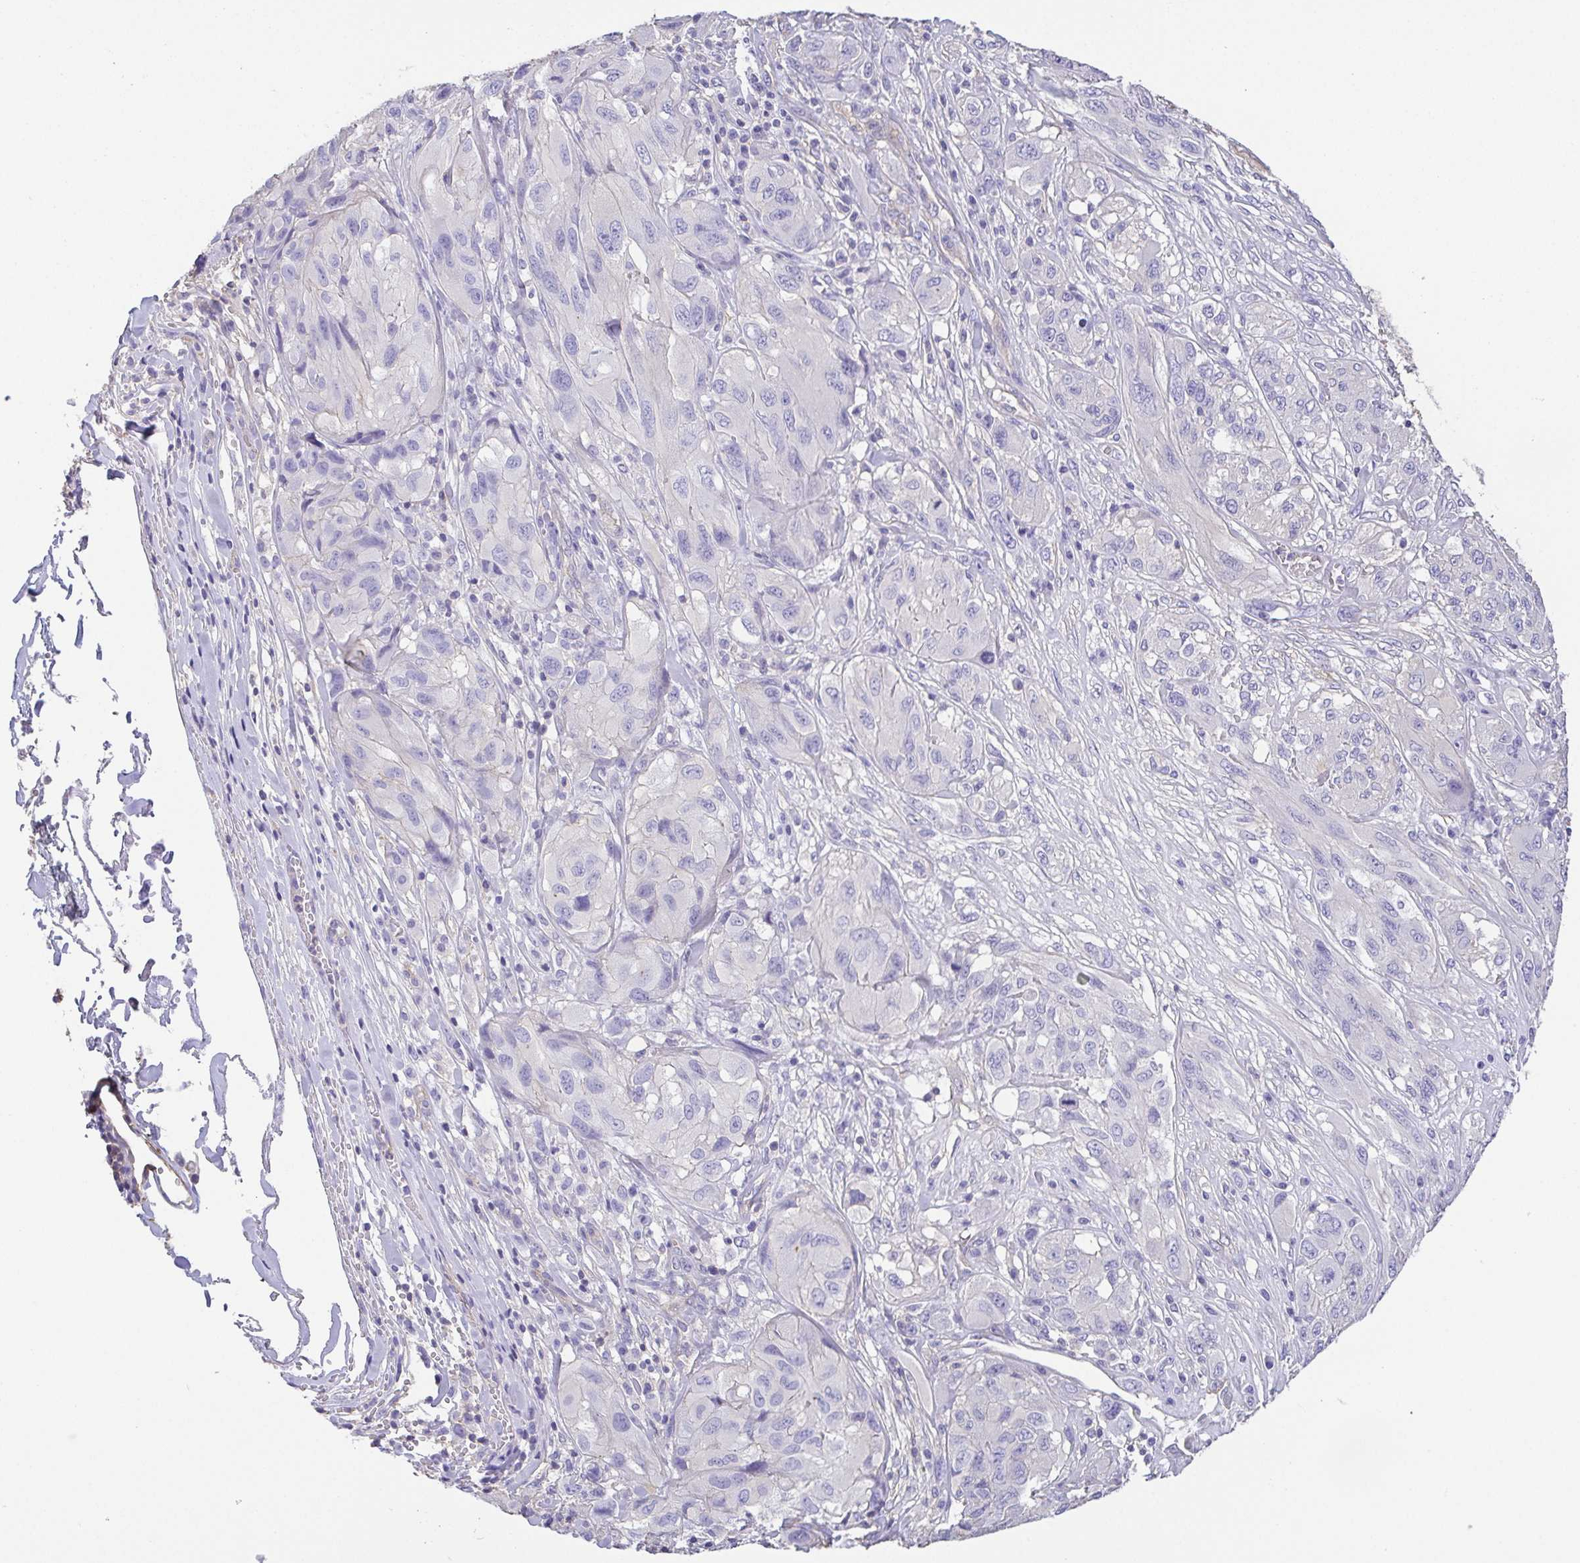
{"staining": {"intensity": "negative", "quantity": "none", "location": "none"}, "tissue": "melanoma", "cell_type": "Tumor cells", "image_type": "cancer", "snomed": [{"axis": "morphology", "description": "Malignant melanoma, NOS"}, {"axis": "topography", "description": "Skin"}], "caption": "Malignant melanoma was stained to show a protein in brown. There is no significant expression in tumor cells. (Immunohistochemistry, brightfield microscopy, high magnification).", "gene": "MYL6", "patient": {"sex": "female", "age": 91}}